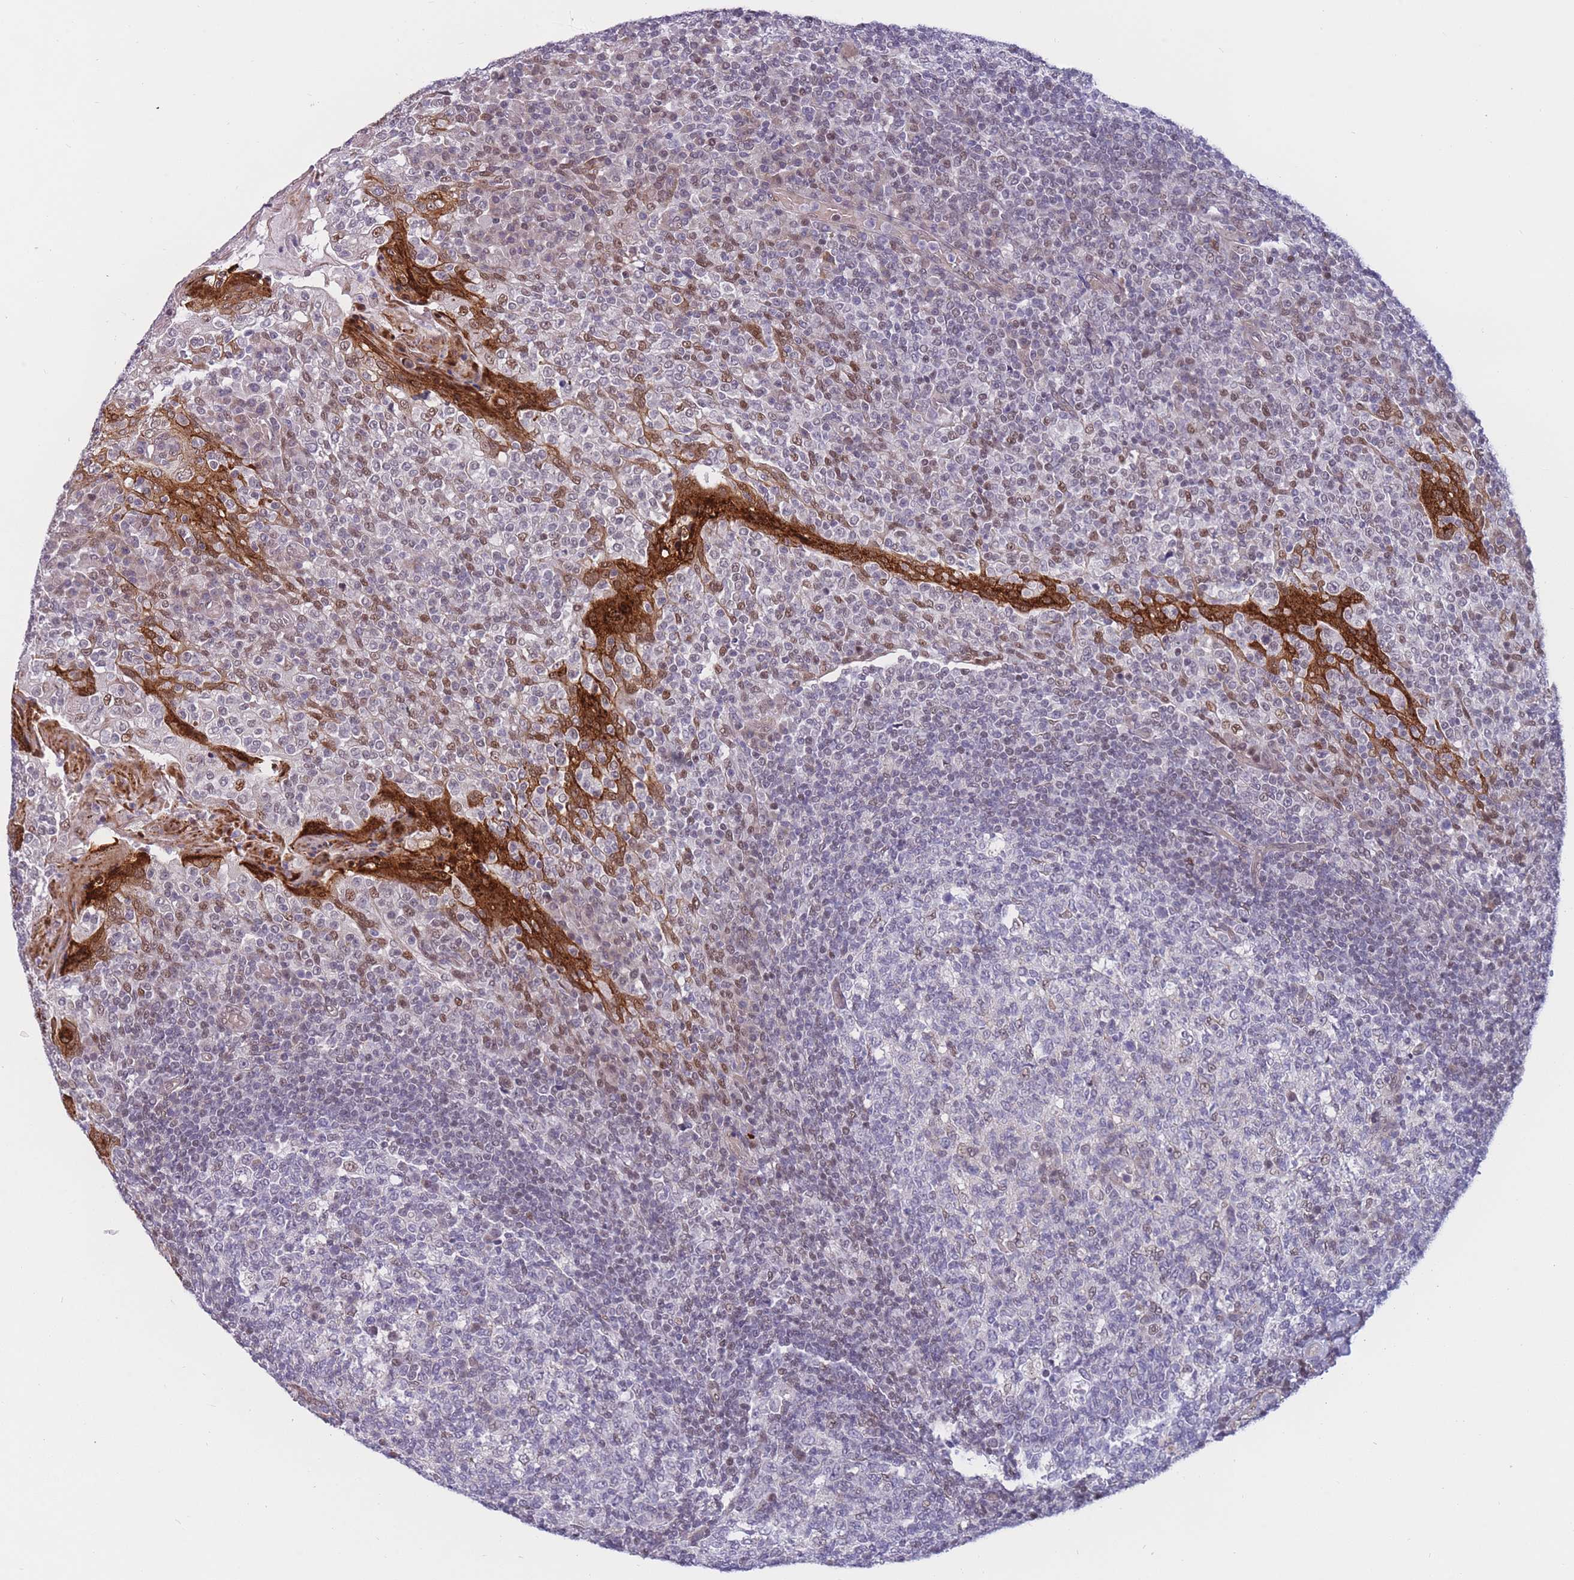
{"staining": {"intensity": "weak", "quantity": "<25%", "location": "nuclear"}, "tissue": "tonsil", "cell_type": "Germinal center cells", "image_type": "normal", "snomed": [{"axis": "morphology", "description": "Normal tissue, NOS"}, {"axis": "topography", "description": "Tonsil"}], "caption": "Tonsil was stained to show a protein in brown. There is no significant expression in germinal center cells.", "gene": "BCL9L", "patient": {"sex": "female", "age": 19}}